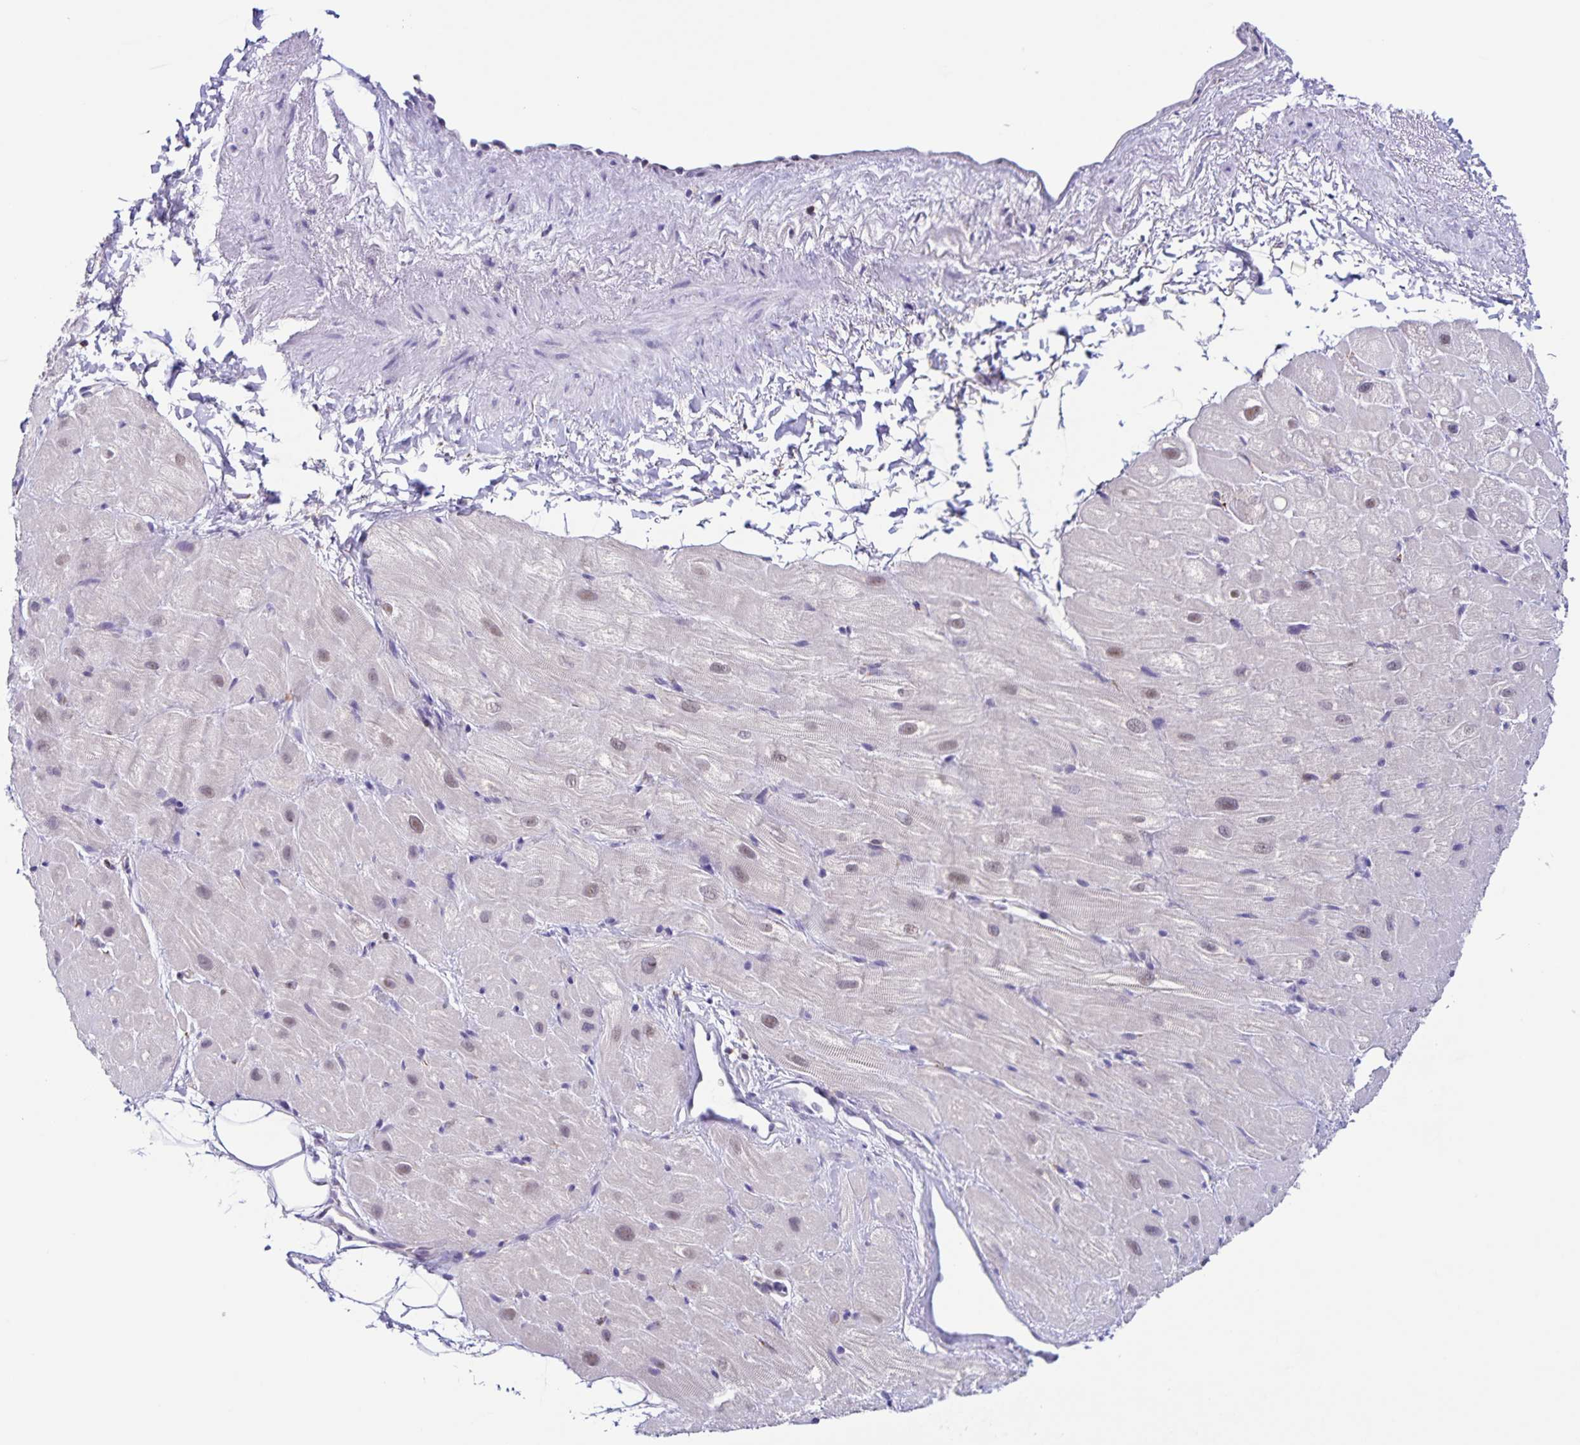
{"staining": {"intensity": "weak", "quantity": "<25%", "location": "cytoplasmic/membranous"}, "tissue": "heart muscle", "cell_type": "Cardiomyocytes", "image_type": "normal", "snomed": [{"axis": "morphology", "description": "Normal tissue, NOS"}, {"axis": "topography", "description": "Heart"}], "caption": "Micrograph shows no significant protein positivity in cardiomyocytes of normal heart muscle. (Stains: DAB (3,3'-diaminobenzidine) IHC with hematoxylin counter stain, Microscopy: brightfield microscopy at high magnification).", "gene": "STPG4", "patient": {"sex": "male", "age": 62}}